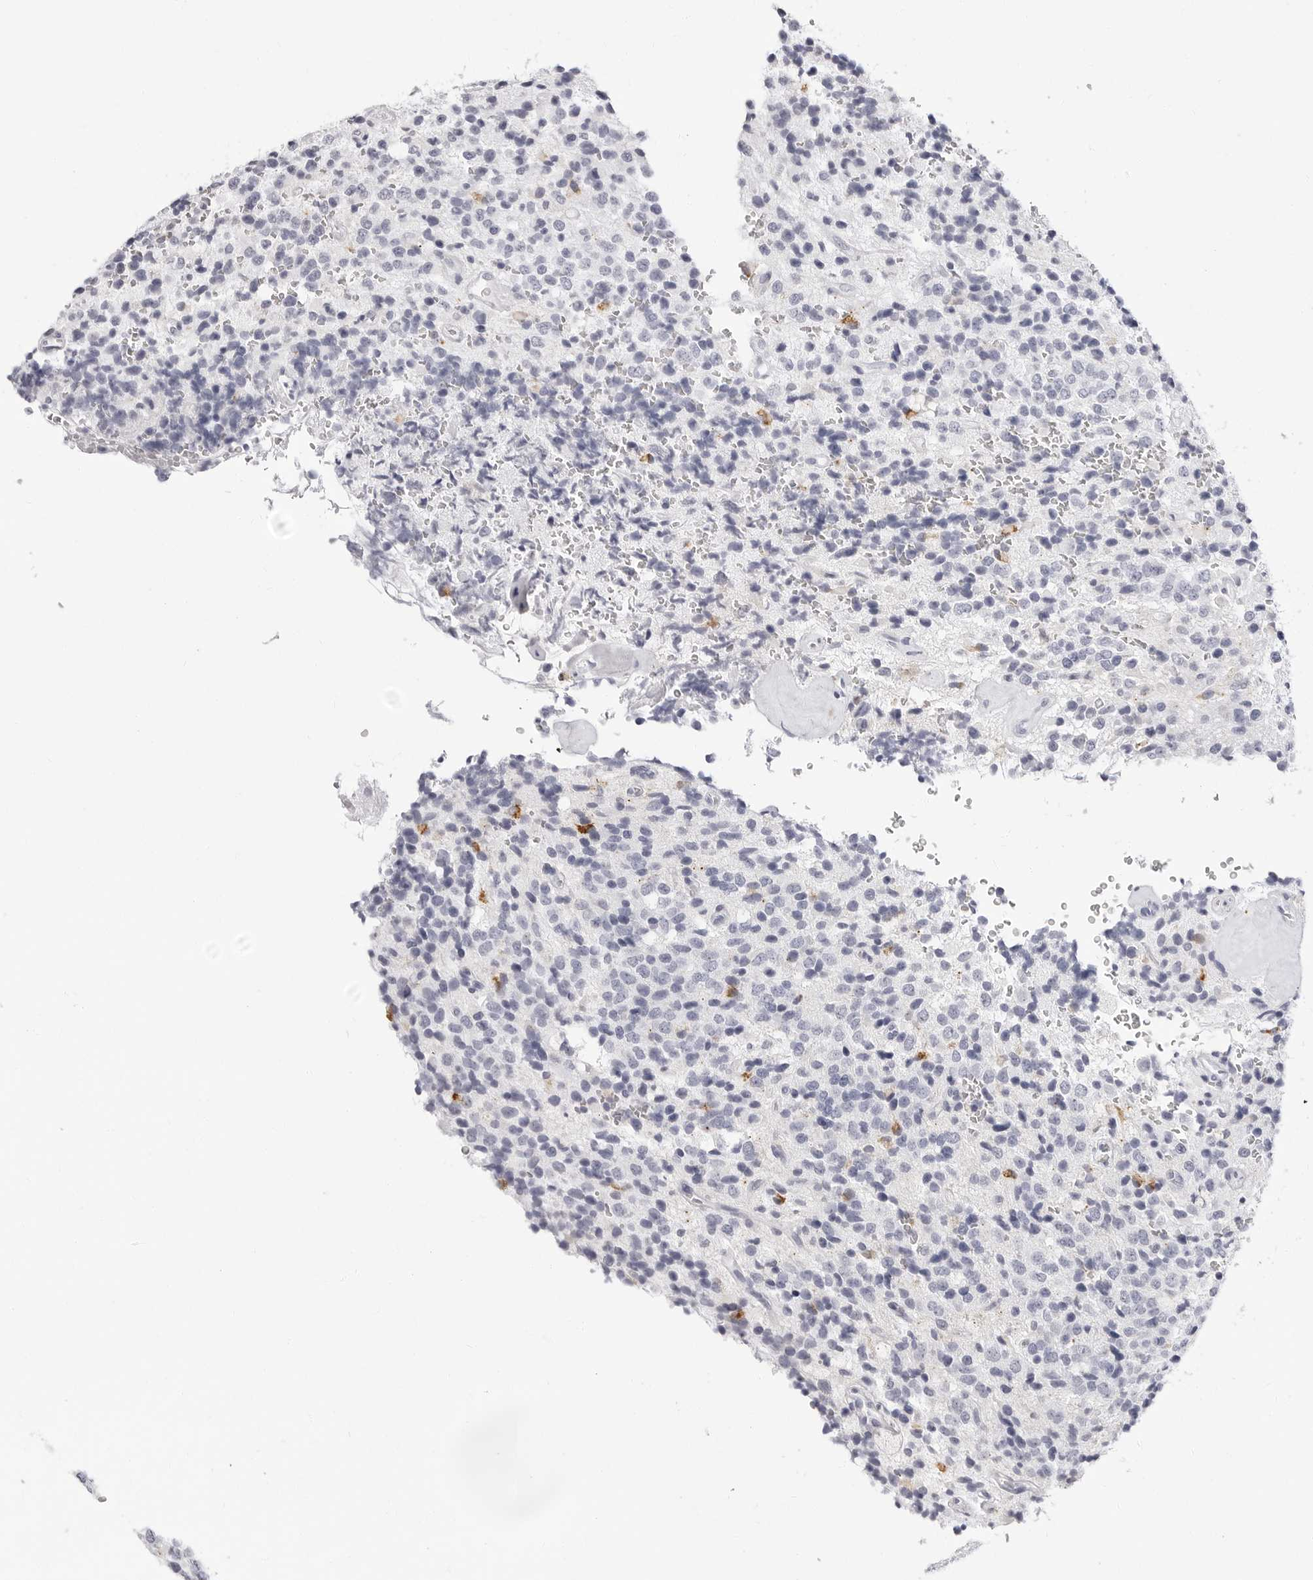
{"staining": {"intensity": "negative", "quantity": "none", "location": "none"}, "tissue": "glioma", "cell_type": "Tumor cells", "image_type": "cancer", "snomed": [{"axis": "morphology", "description": "Glioma, malignant, High grade"}, {"axis": "topography", "description": "pancreas cauda"}], "caption": "The photomicrograph displays no significant positivity in tumor cells of glioma. (DAB (3,3'-diaminobenzidine) immunohistochemistry visualized using brightfield microscopy, high magnification).", "gene": "ERICH3", "patient": {"sex": "male", "age": 60}}